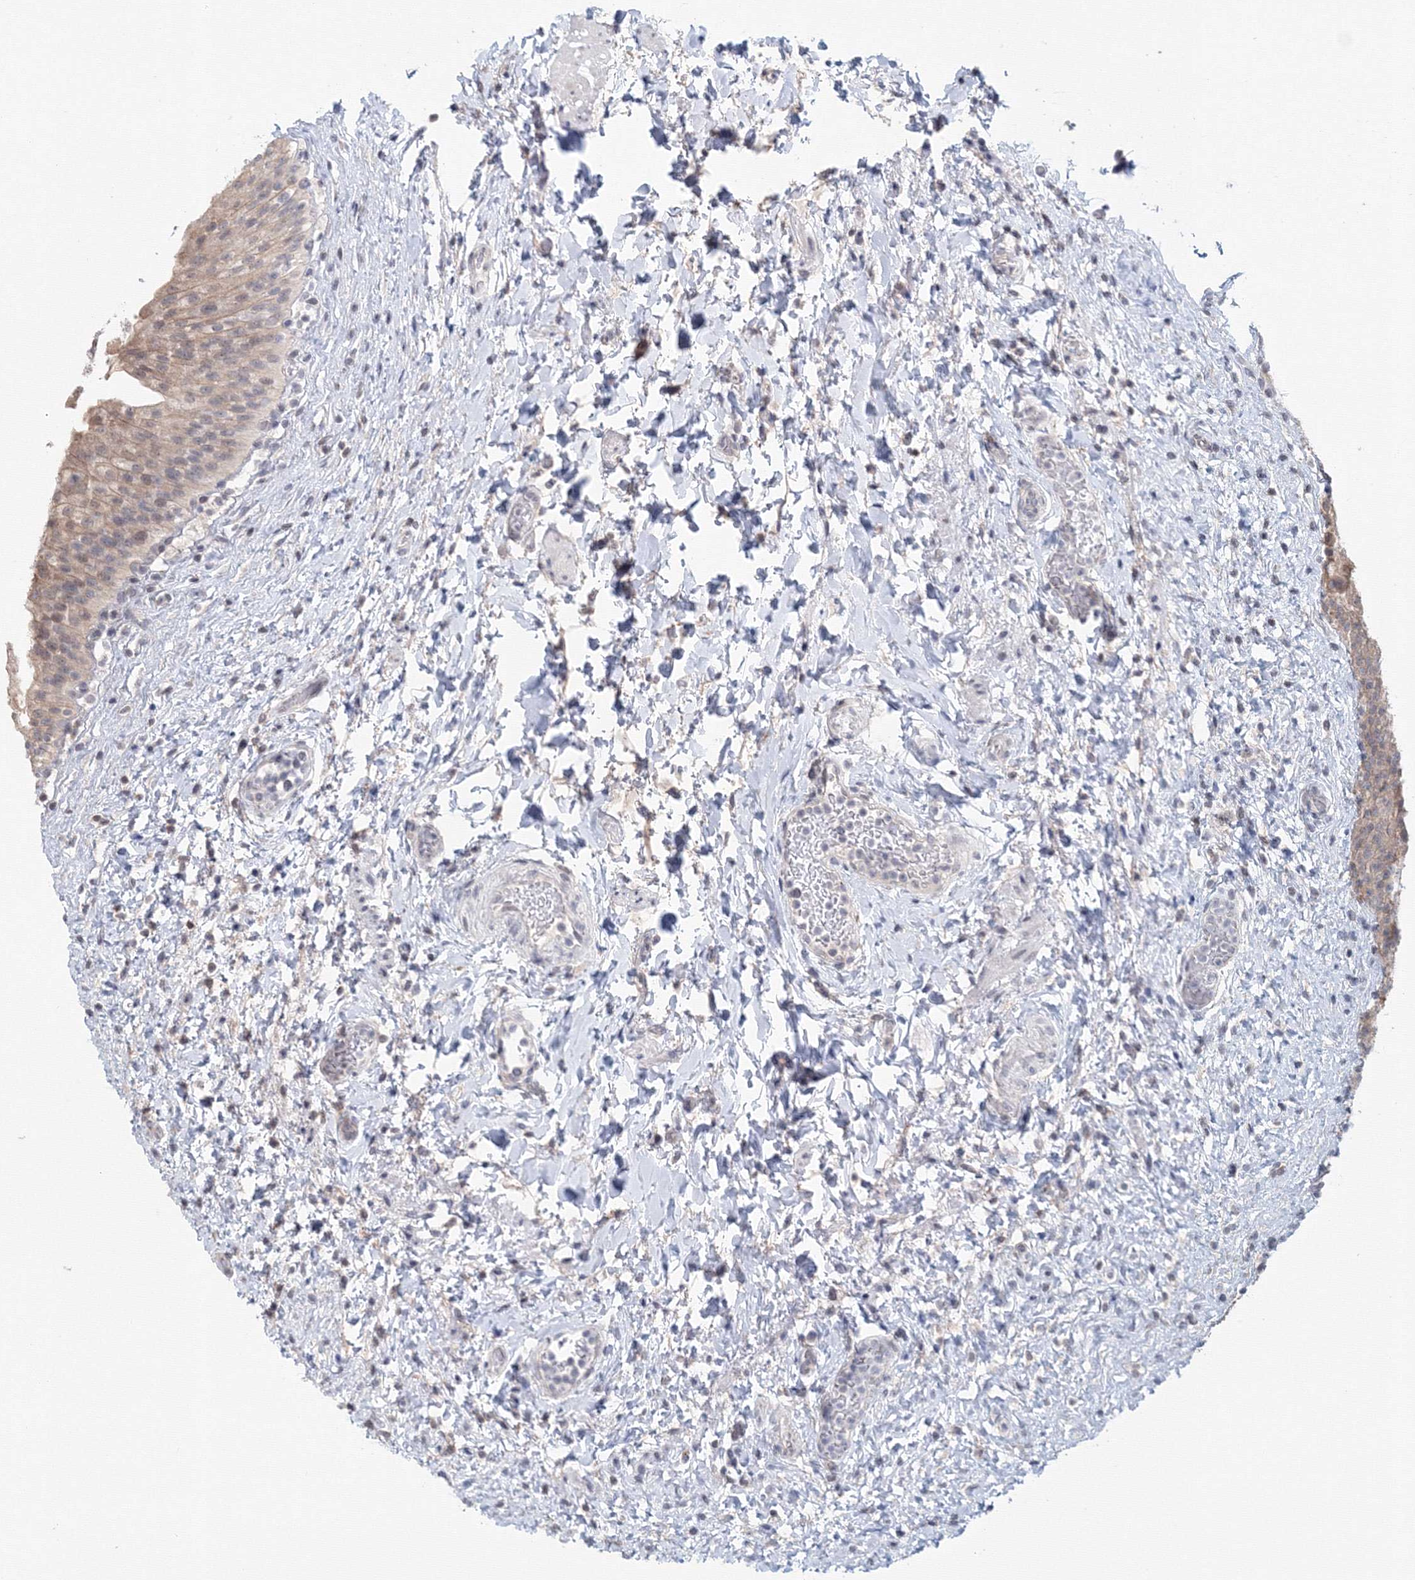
{"staining": {"intensity": "weak", "quantity": "<25%", "location": "cytoplasmic/membranous"}, "tissue": "urinary bladder", "cell_type": "Urothelial cells", "image_type": "normal", "snomed": [{"axis": "morphology", "description": "Normal tissue, NOS"}, {"axis": "topography", "description": "Urinary bladder"}], "caption": "Immunohistochemistry (IHC) photomicrograph of benign urinary bladder: urinary bladder stained with DAB displays no significant protein positivity in urothelial cells.", "gene": "SLC7A7", "patient": {"sex": "female", "age": 27}}